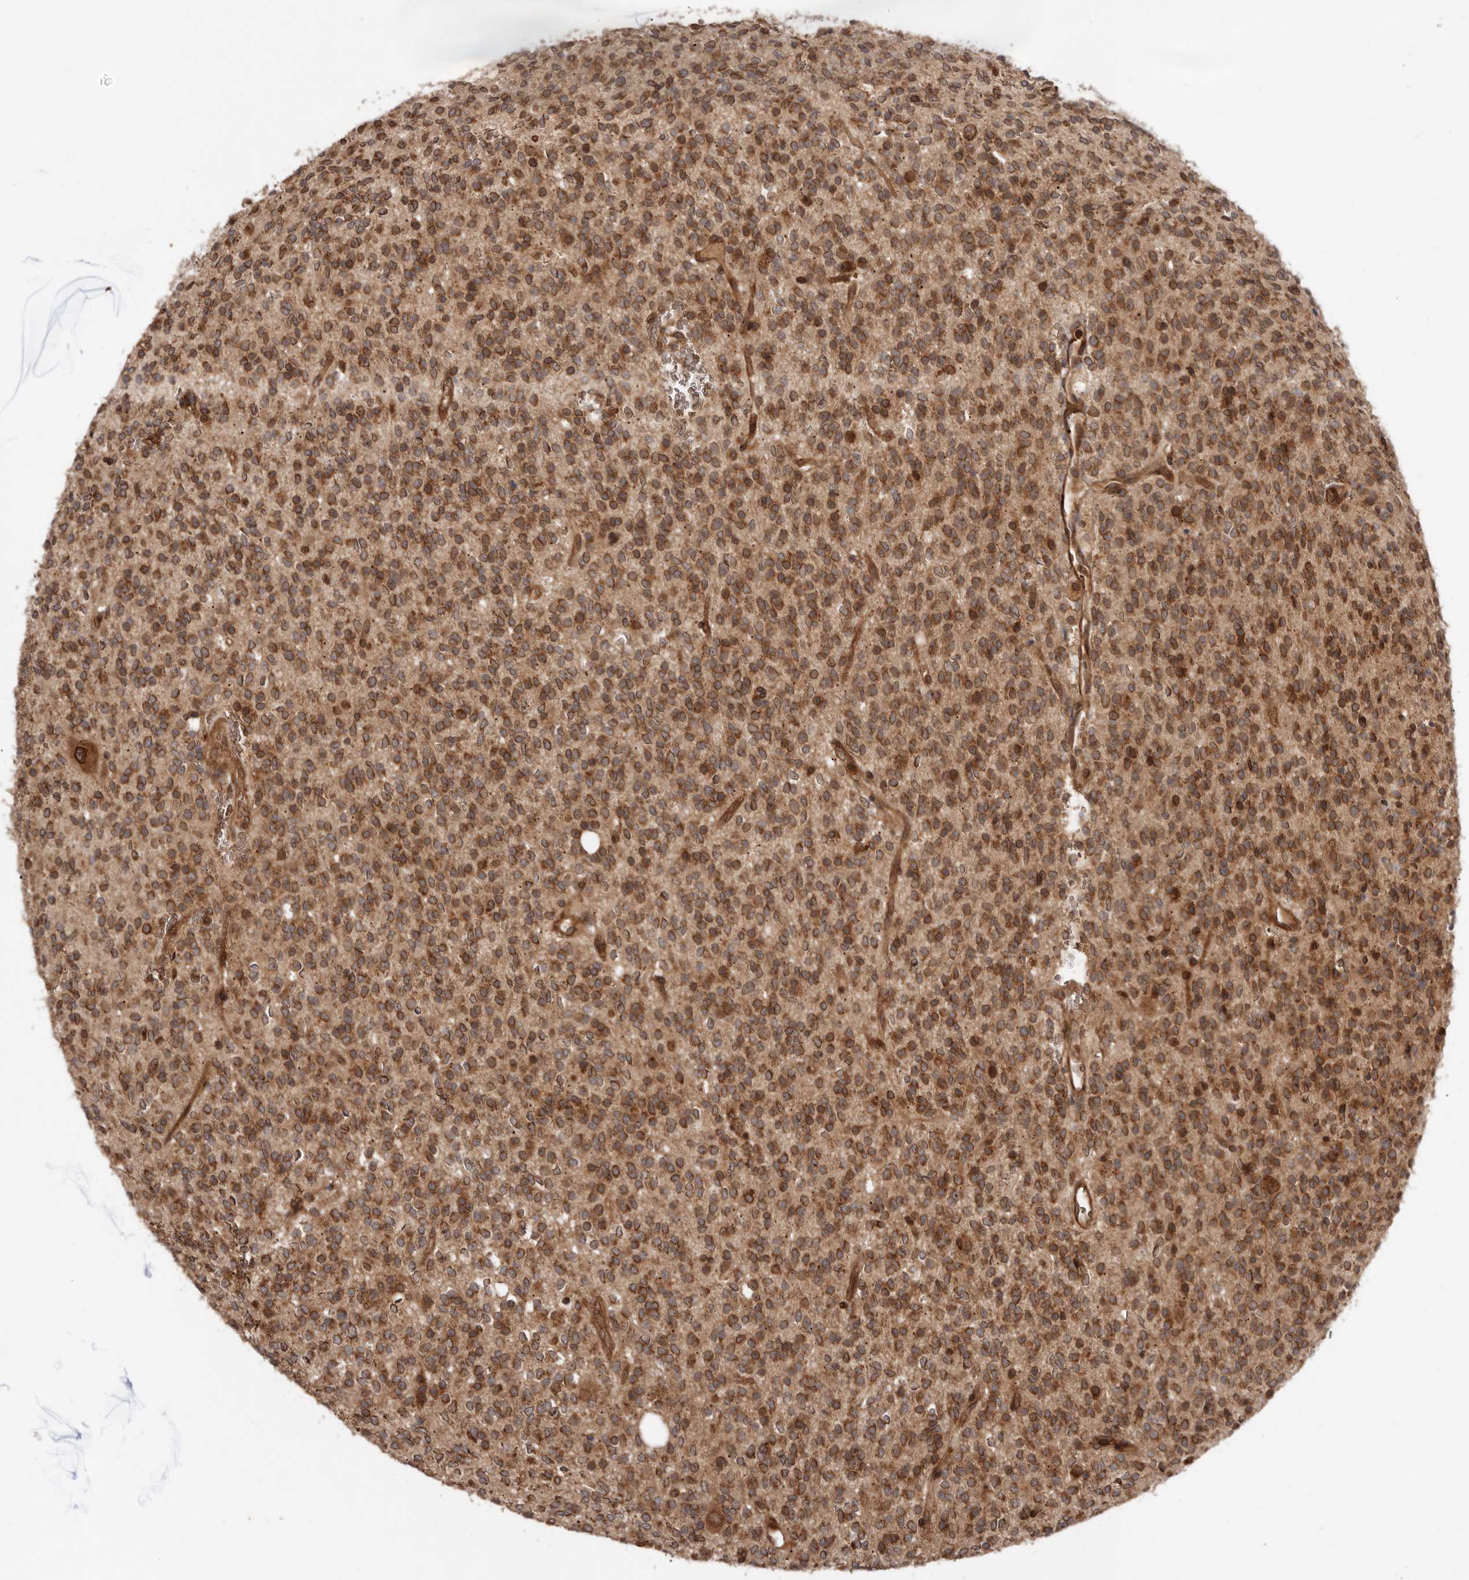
{"staining": {"intensity": "strong", "quantity": ">75%", "location": "cytoplasmic/membranous,nuclear"}, "tissue": "glioma", "cell_type": "Tumor cells", "image_type": "cancer", "snomed": [{"axis": "morphology", "description": "Glioma, malignant, High grade"}, {"axis": "topography", "description": "Brain"}], "caption": "Approximately >75% of tumor cells in glioma display strong cytoplasmic/membranous and nuclear protein staining as visualized by brown immunohistochemical staining.", "gene": "STK36", "patient": {"sex": "male", "age": 34}}